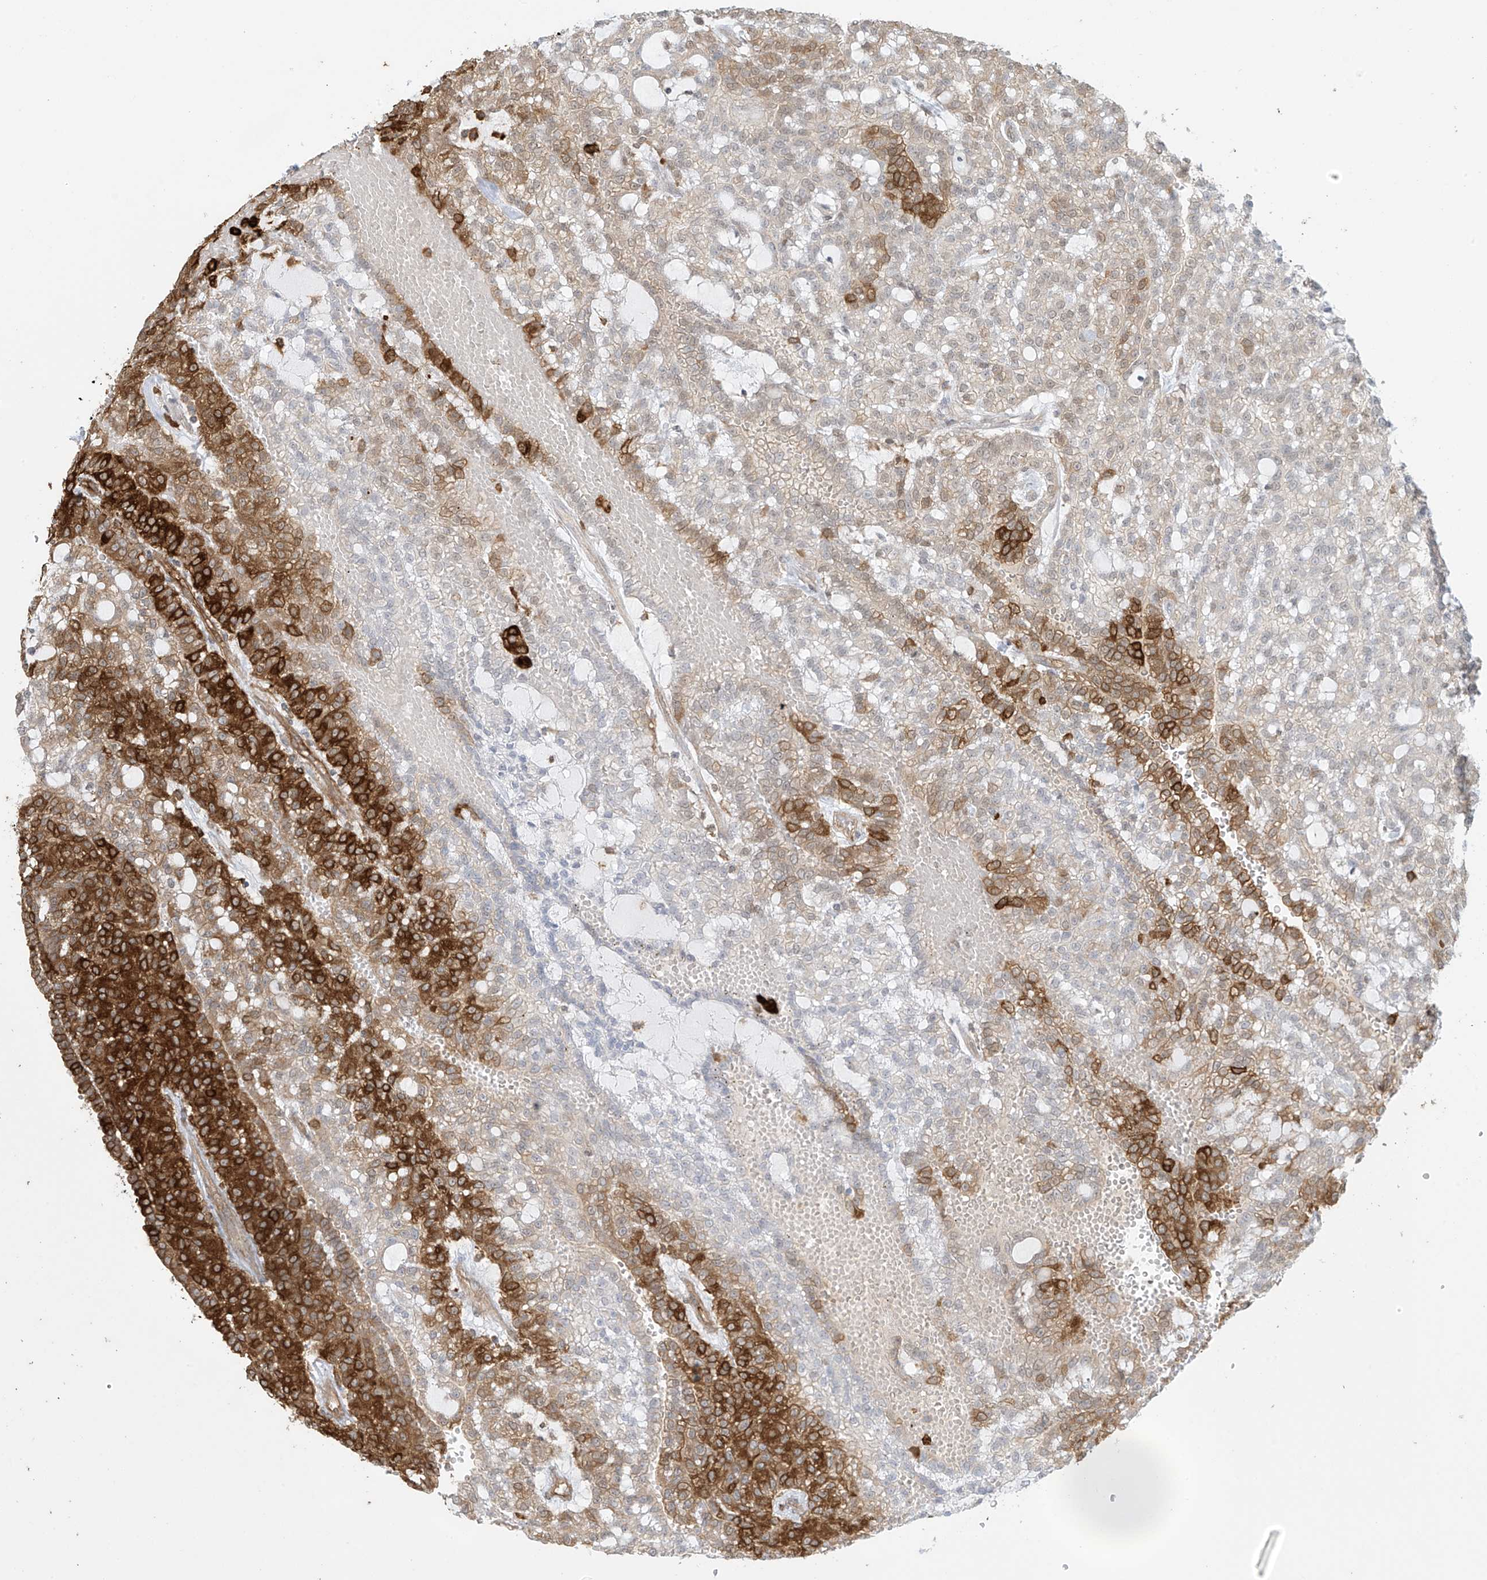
{"staining": {"intensity": "strong", "quantity": "<25%", "location": "cytoplasmic/membranous"}, "tissue": "renal cancer", "cell_type": "Tumor cells", "image_type": "cancer", "snomed": [{"axis": "morphology", "description": "Adenocarcinoma, NOS"}, {"axis": "topography", "description": "Kidney"}], "caption": "DAB (3,3'-diaminobenzidine) immunohistochemical staining of renal cancer (adenocarcinoma) demonstrates strong cytoplasmic/membranous protein expression in about <25% of tumor cells.", "gene": "TAGAP", "patient": {"sex": "male", "age": 63}}